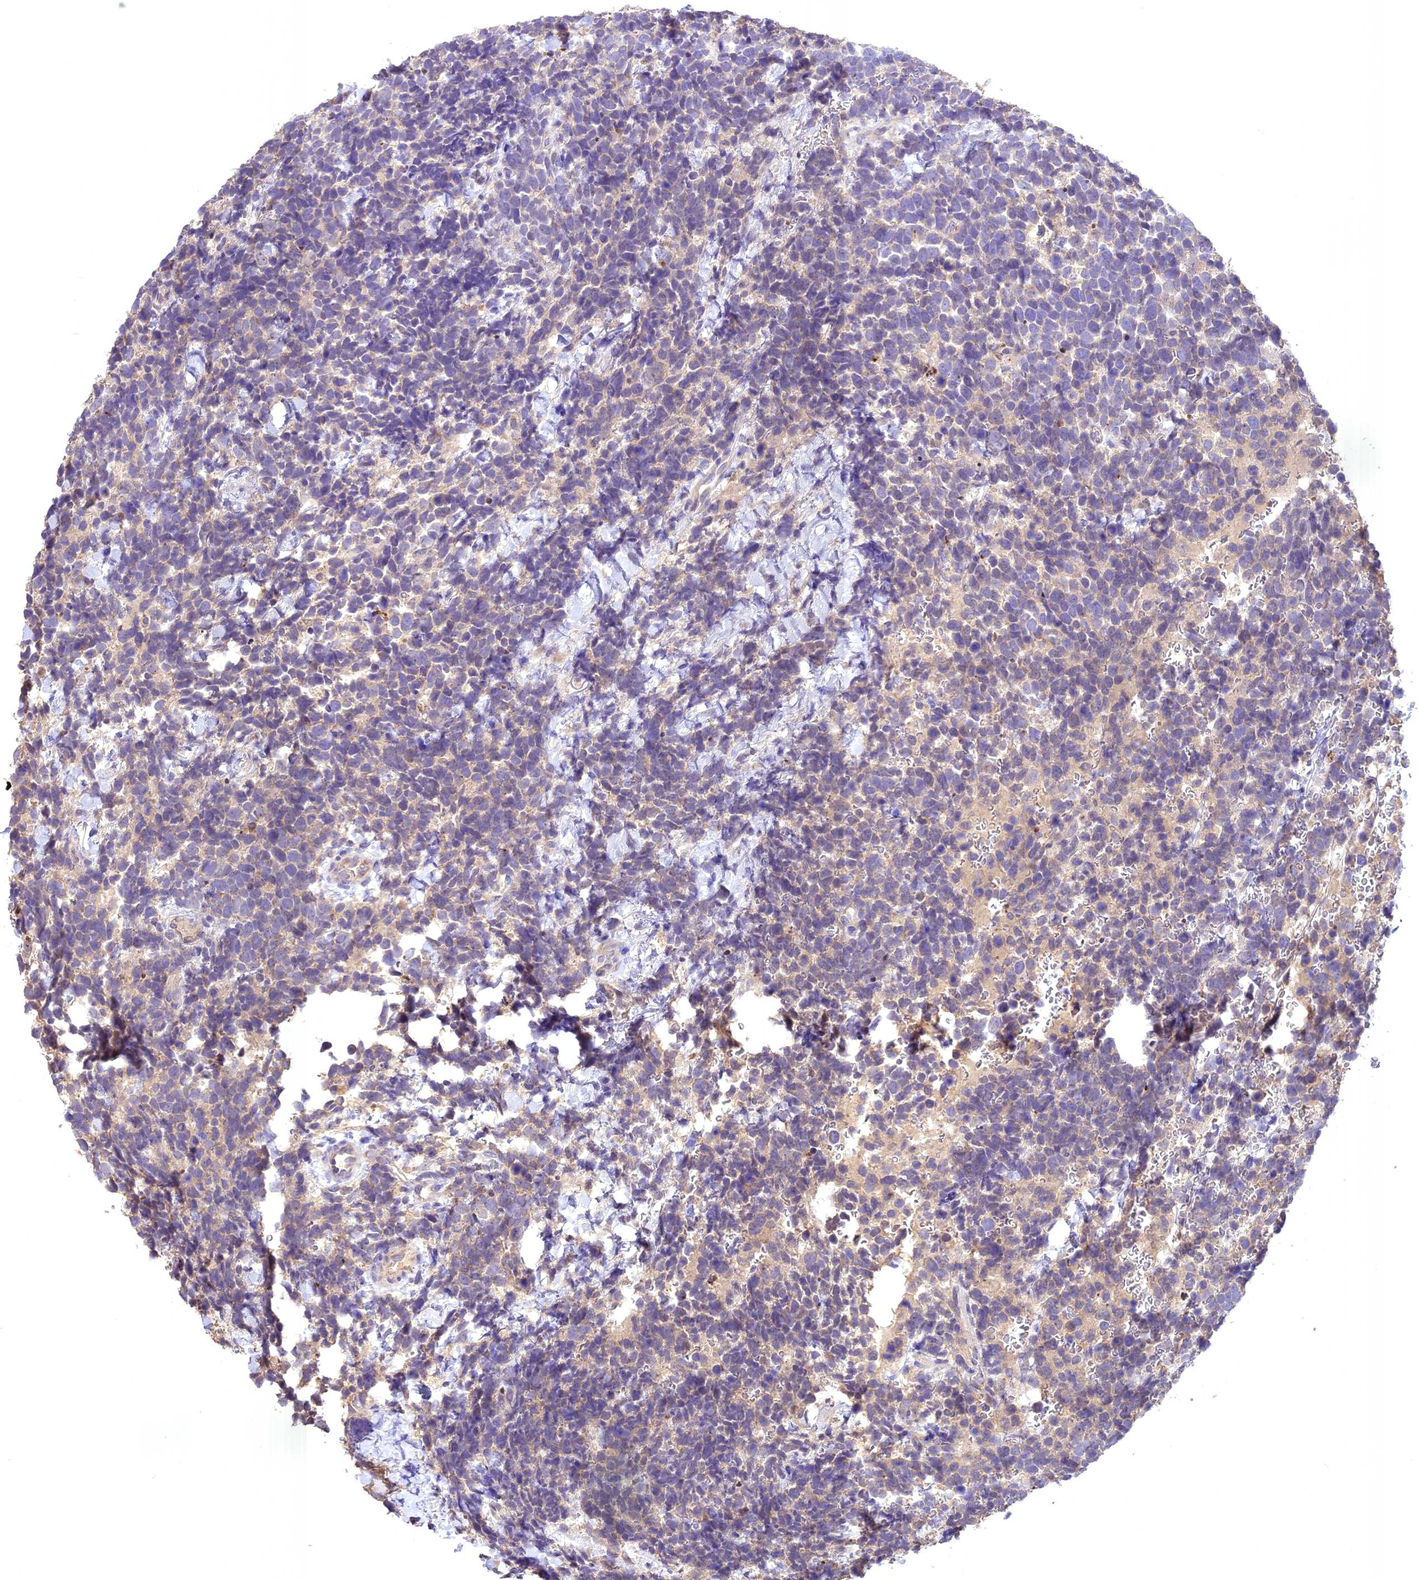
{"staining": {"intensity": "negative", "quantity": "none", "location": "none"}, "tissue": "urothelial cancer", "cell_type": "Tumor cells", "image_type": "cancer", "snomed": [{"axis": "morphology", "description": "Urothelial carcinoma, High grade"}, {"axis": "topography", "description": "Urinary bladder"}], "caption": "Immunohistochemical staining of human urothelial cancer exhibits no significant staining in tumor cells.", "gene": "NUDT8", "patient": {"sex": "female", "age": 82}}